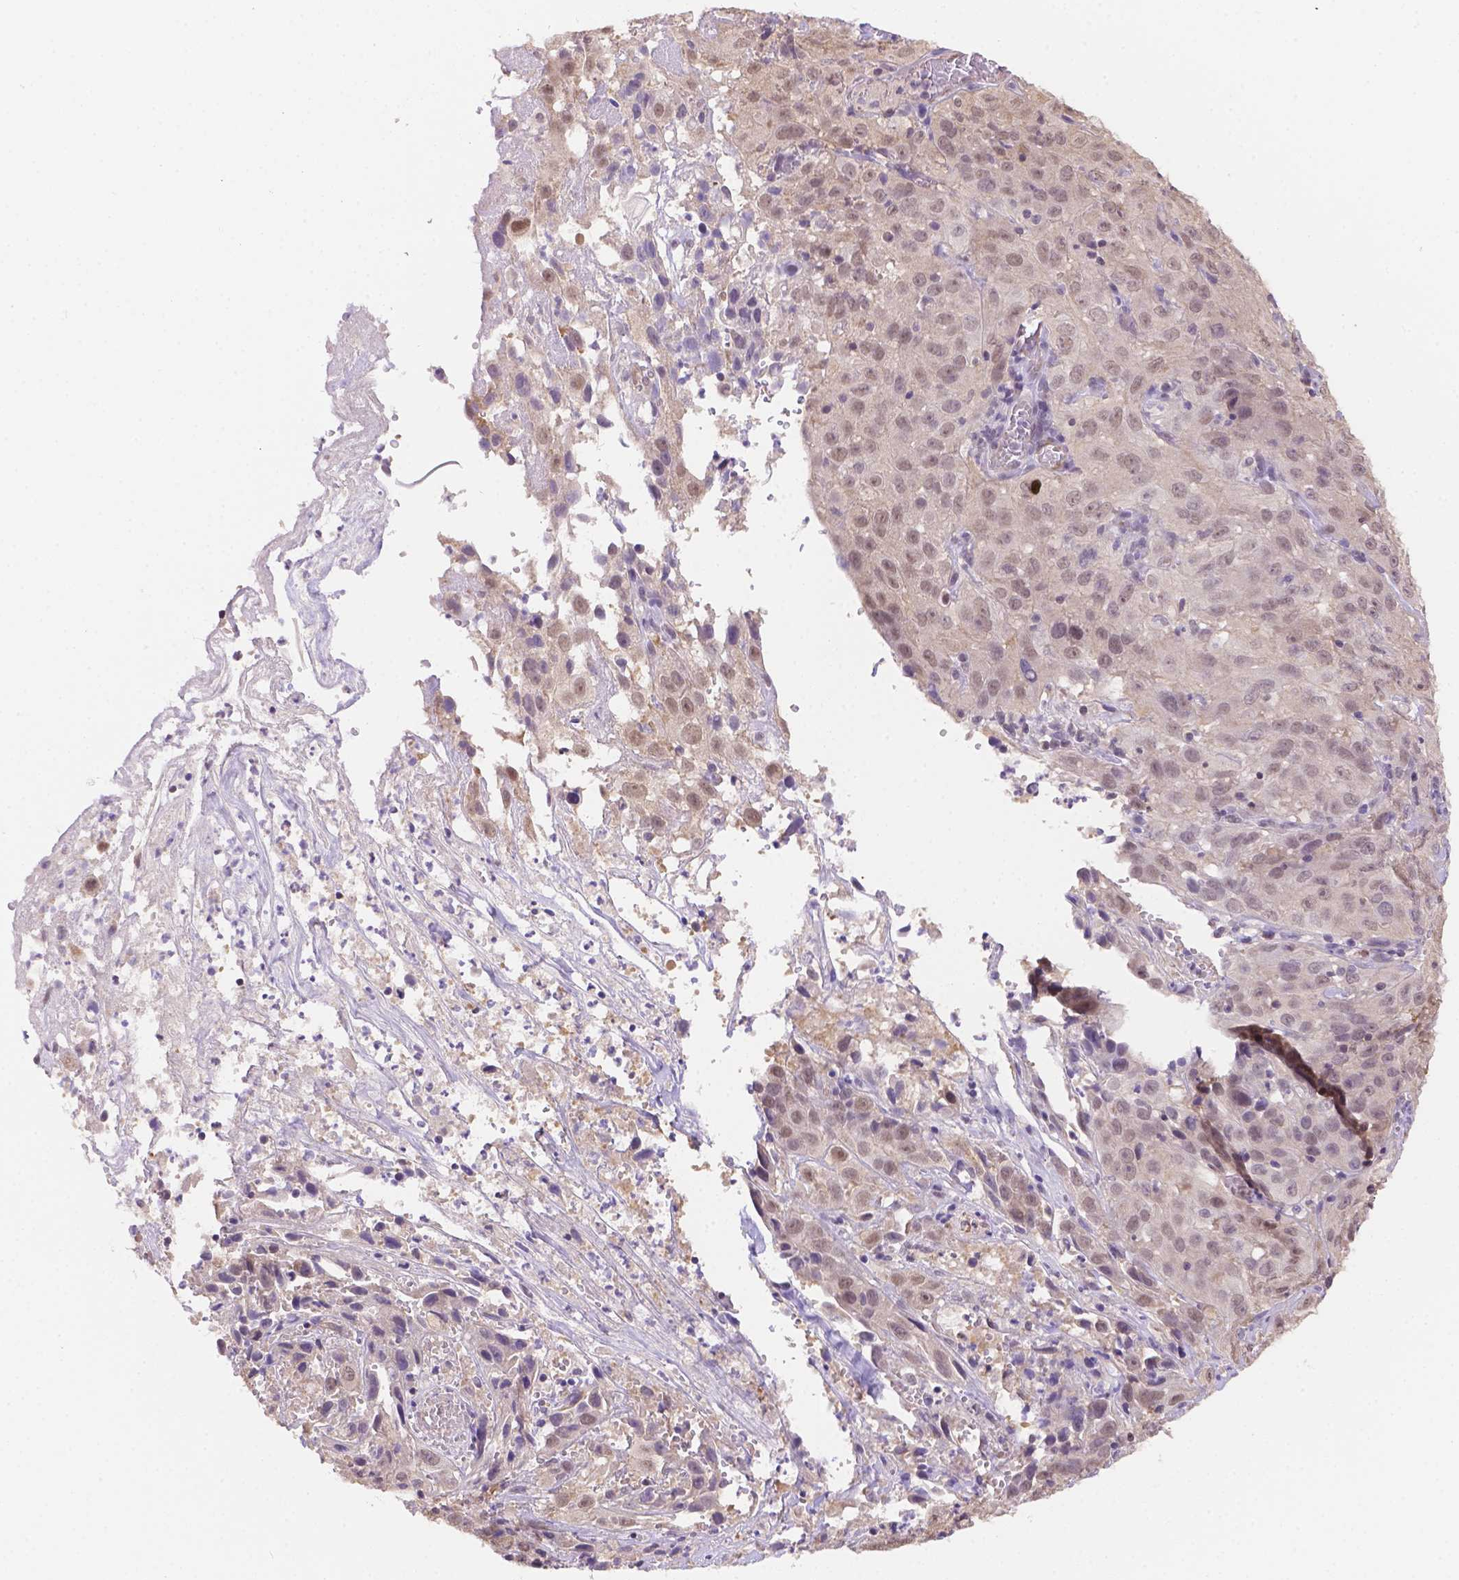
{"staining": {"intensity": "negative", "quantity": "none", "location": "none"}, "tissue": "cervical cancer", "cell_type": "Tumor cells", "image_type": "cancer", "snomed": [{"axis": "morphology", "description": "Squamous cell carcinoma, NOS"}, {"axis": "topography", "description": "Cervix"}], "caption": "Image shows no protein expression in tumor cells of squamous cell carcinoma (cervical) tissue.", "gene": "NXPE2", "patient": {"sex": "female", "age": 32}}